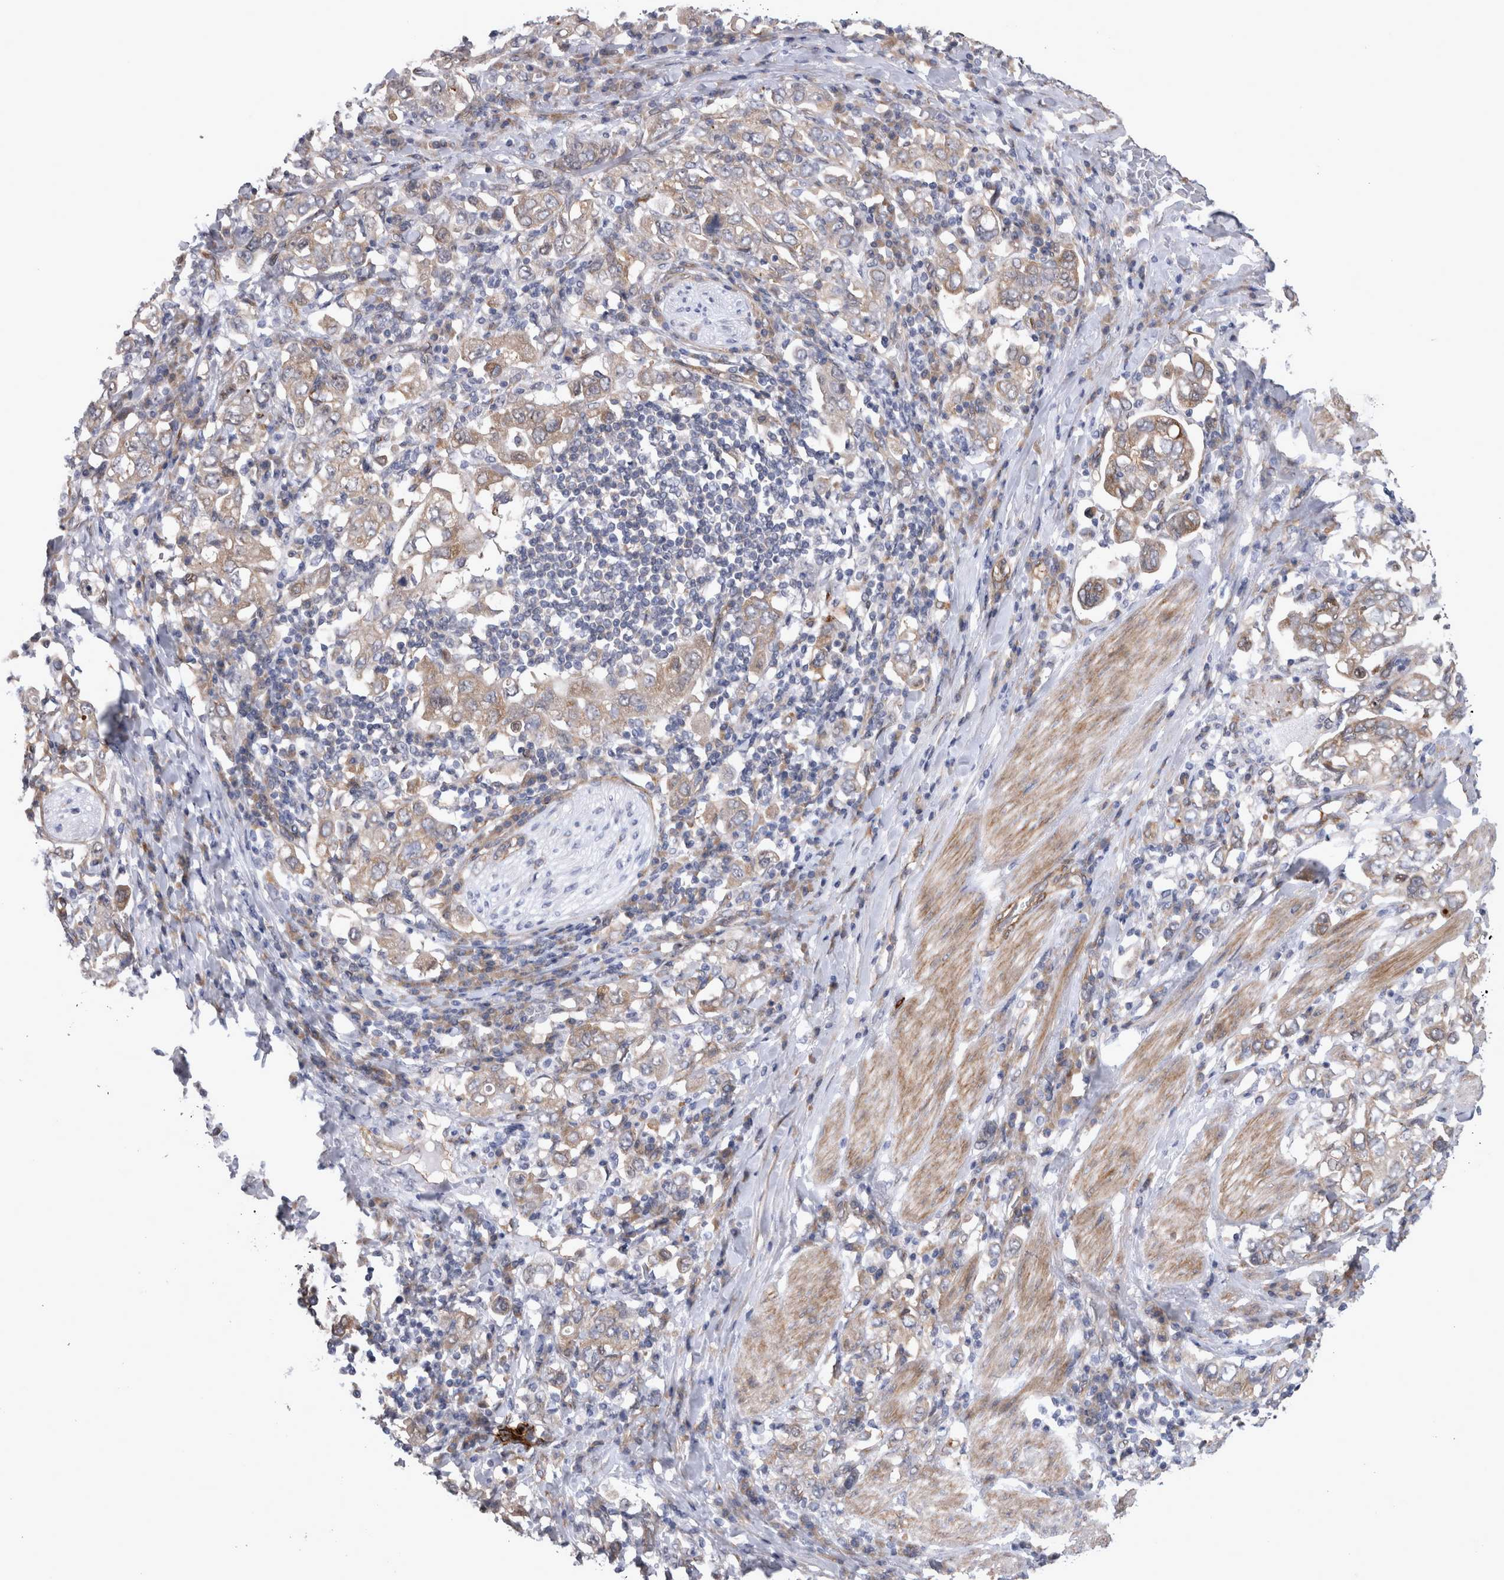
{"staining": {"intensity": "weak", "quantity": ">75%", "location": "cytoplasmic/membranous"}, "tissue": "stomach cancer", "cell_type": "Tumor cells", "image_type": "cancer", "snomed": [{"axis": "morphology", "description": "Adenocarcinoma, NOS"}, {"axis": "topography", "description": "Stomach, upper"}], "caption": "A low amount of weak cytoplasmic/membranous expression is present in approximately >75% of tumor cells in adenocarcinoma (stomach) tissue. The protein is shown in brown color, while the nuclei are stained blue.", "gene": "DDX6", "patient": {"sex": "male", "age": 62}}